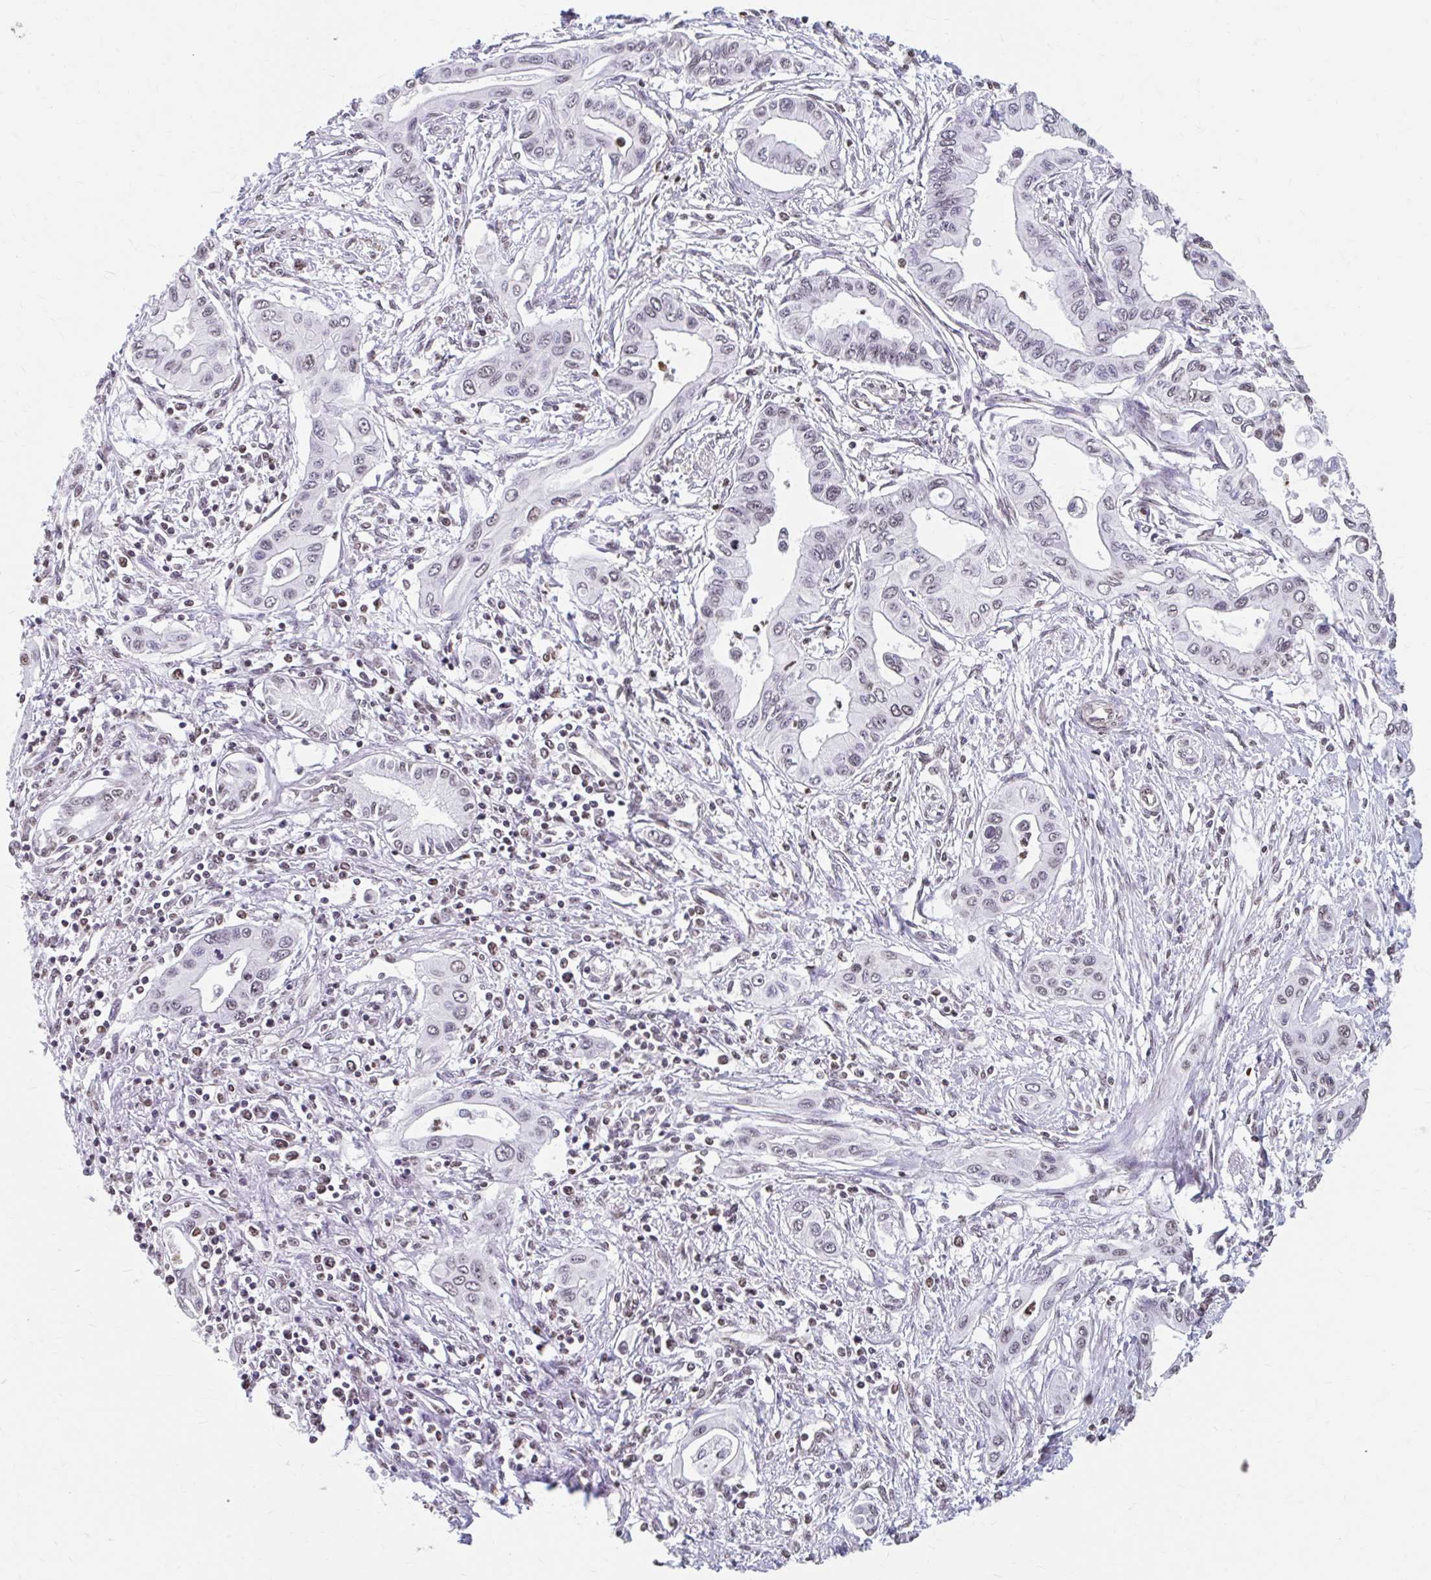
{"staining": {"intensity": "weak", "quantity": "<25%", "location": "nuclear"}, "tissue": "pancreatic cancer", "cell_type": "Tumor cells", "image_type": "cancer", "snomed": [{"axis": "morphology", "description": "Adenocarcinoma, NOS"}, {"axis": "topography", "description": "Pancreas"}], "caption": "Immunohistochemical staining of pancreatic adenocarcinoma displays no significant positivity in tumor cells.", "gene": "ORC3", "patient": {"sex": "female", "age": 62}}